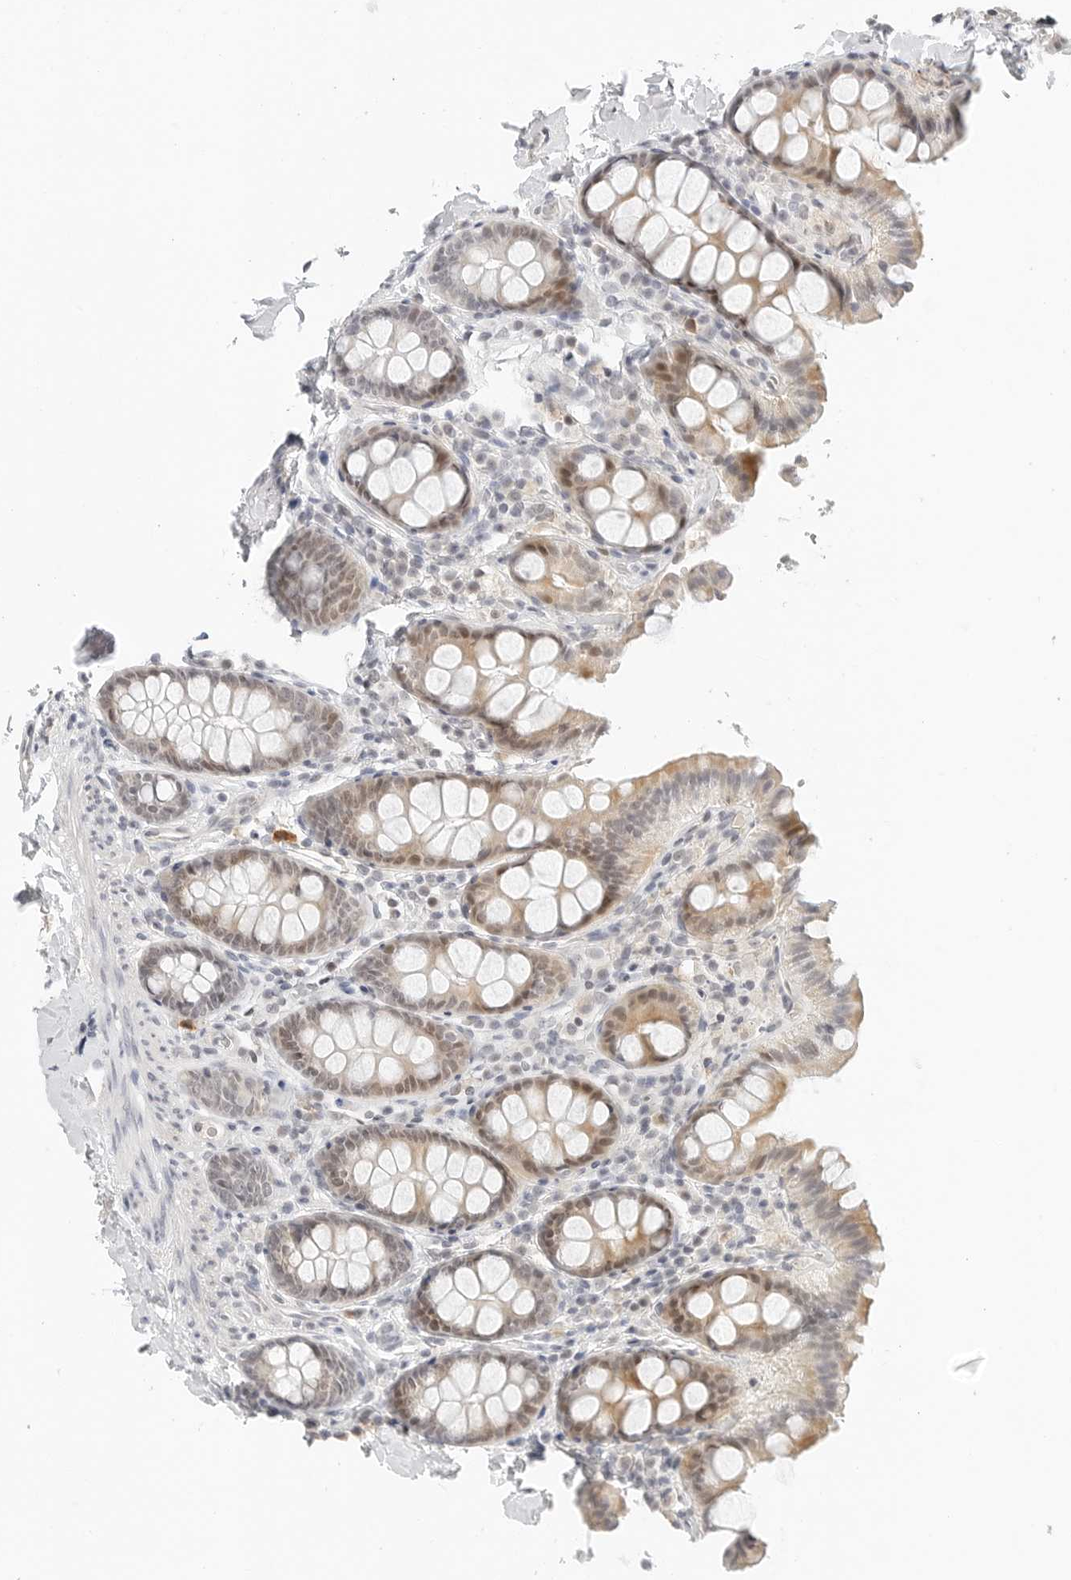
{"staining": {"intensity": "negative", "quantity": "none", "location": "none"}, "tissue": "colon", "cell_type": "Endothelial cells", "image_type": "normal", "snomed": [{"axis": "morphology", "description": "Normal tissue, NOS"}, {"axis": "topography", "description": "Colon"}, {"axis": "topography", "description": "Peripheral nerve tissue"}], "caption": "This is an immunohistochemistry micrograph of unremarkable colon. There is no expression in endothelial cells.", "gene": "TSEN2", "patient": {"sex": "female", "age": 61}}